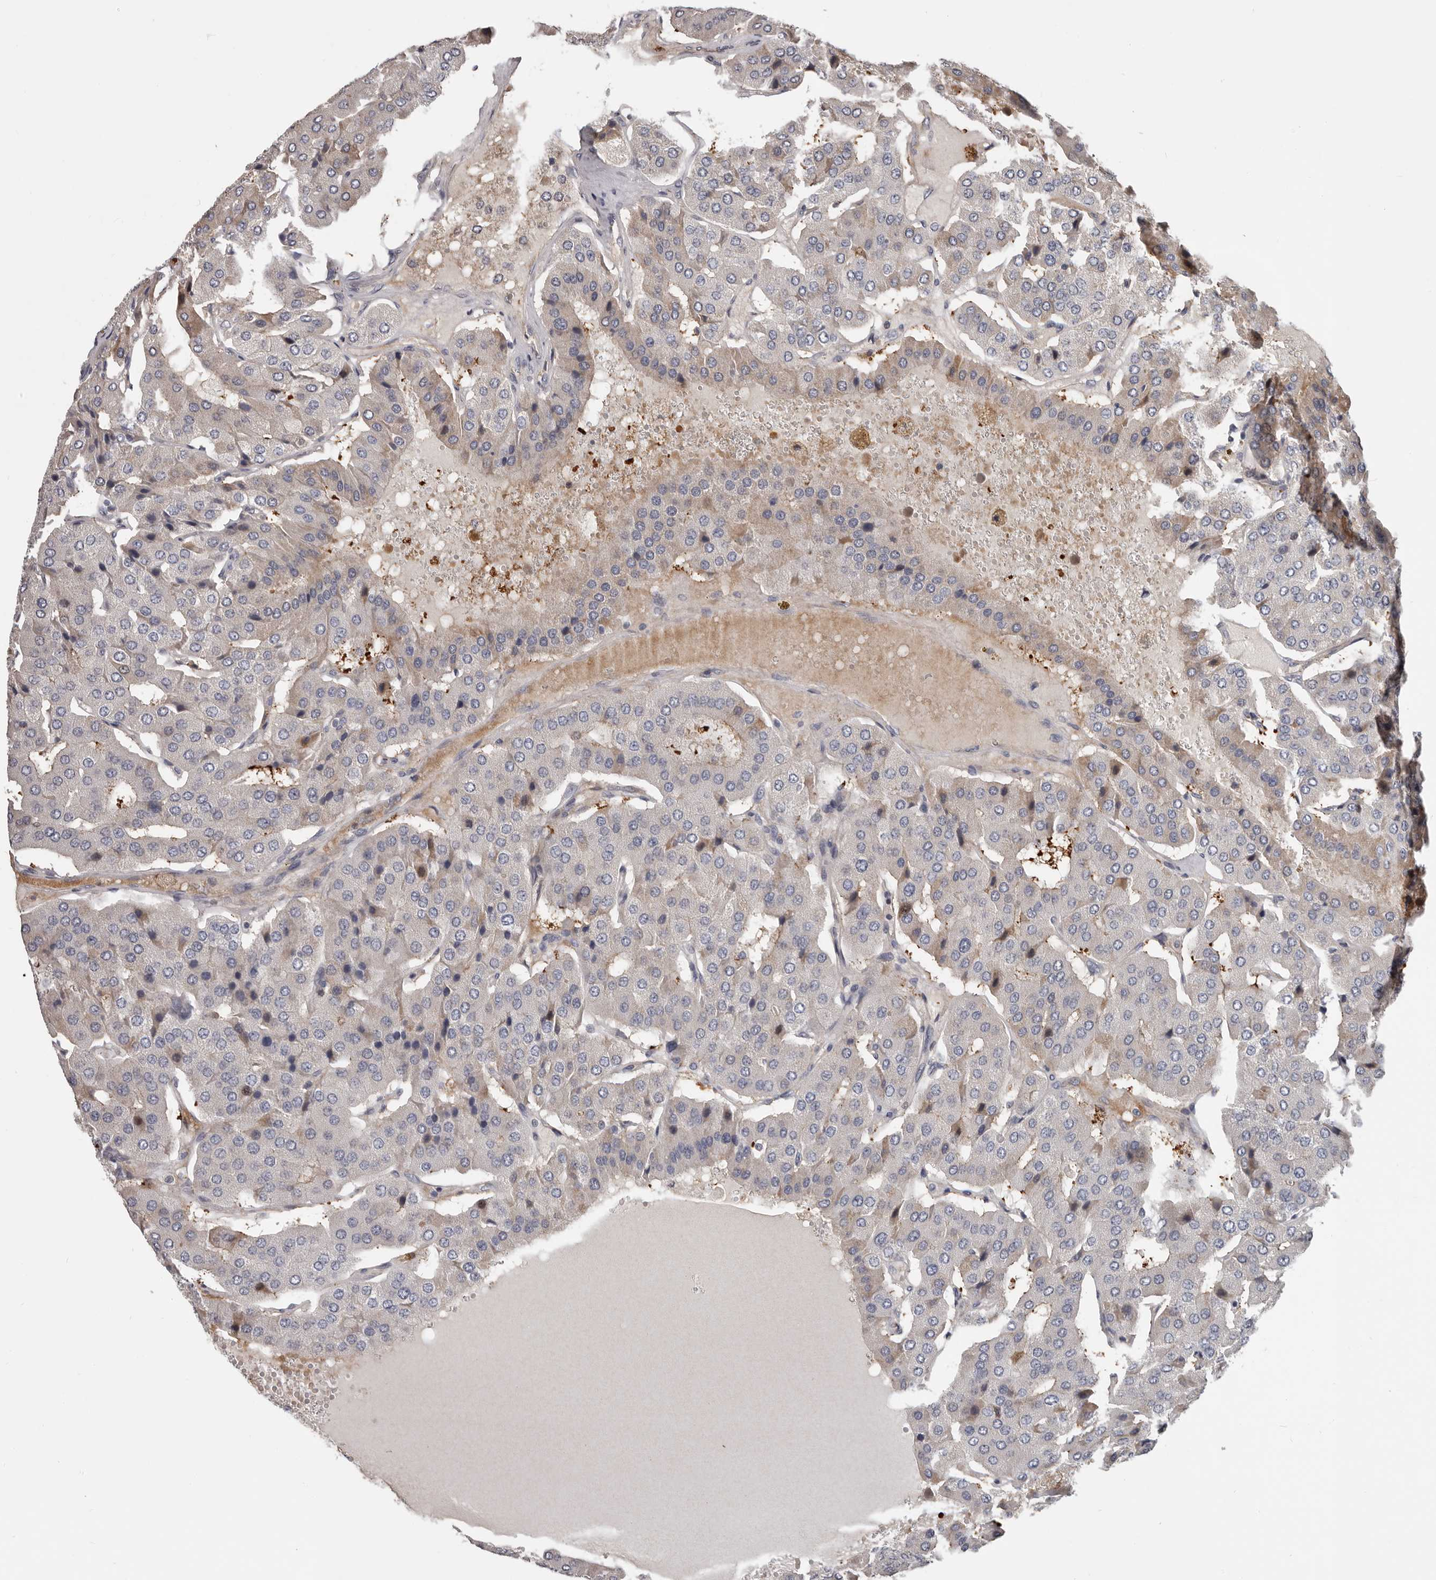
{"staining": {"intensity": "negative", "quantity": "none", "location": "none"}, "tissue": "parathyroid gland", "cell_type": "Glandular cells", "image_type": "normal", "snomed": [{"axis": "morphology", "description": "Normal tissue, NOS"}, {"axis": "morphology", "description": "Adenoma, NOS"}, {"axis": "topography", "description": "Parathyroid gland"}], "caption": "High power microscopy histopathology image of an IHC histopathology image of benign parathyroid gland, revealing no significant expression in glandular cells.", "gene": "RNF217", "patient": {"sex": "female", "age": 86}}